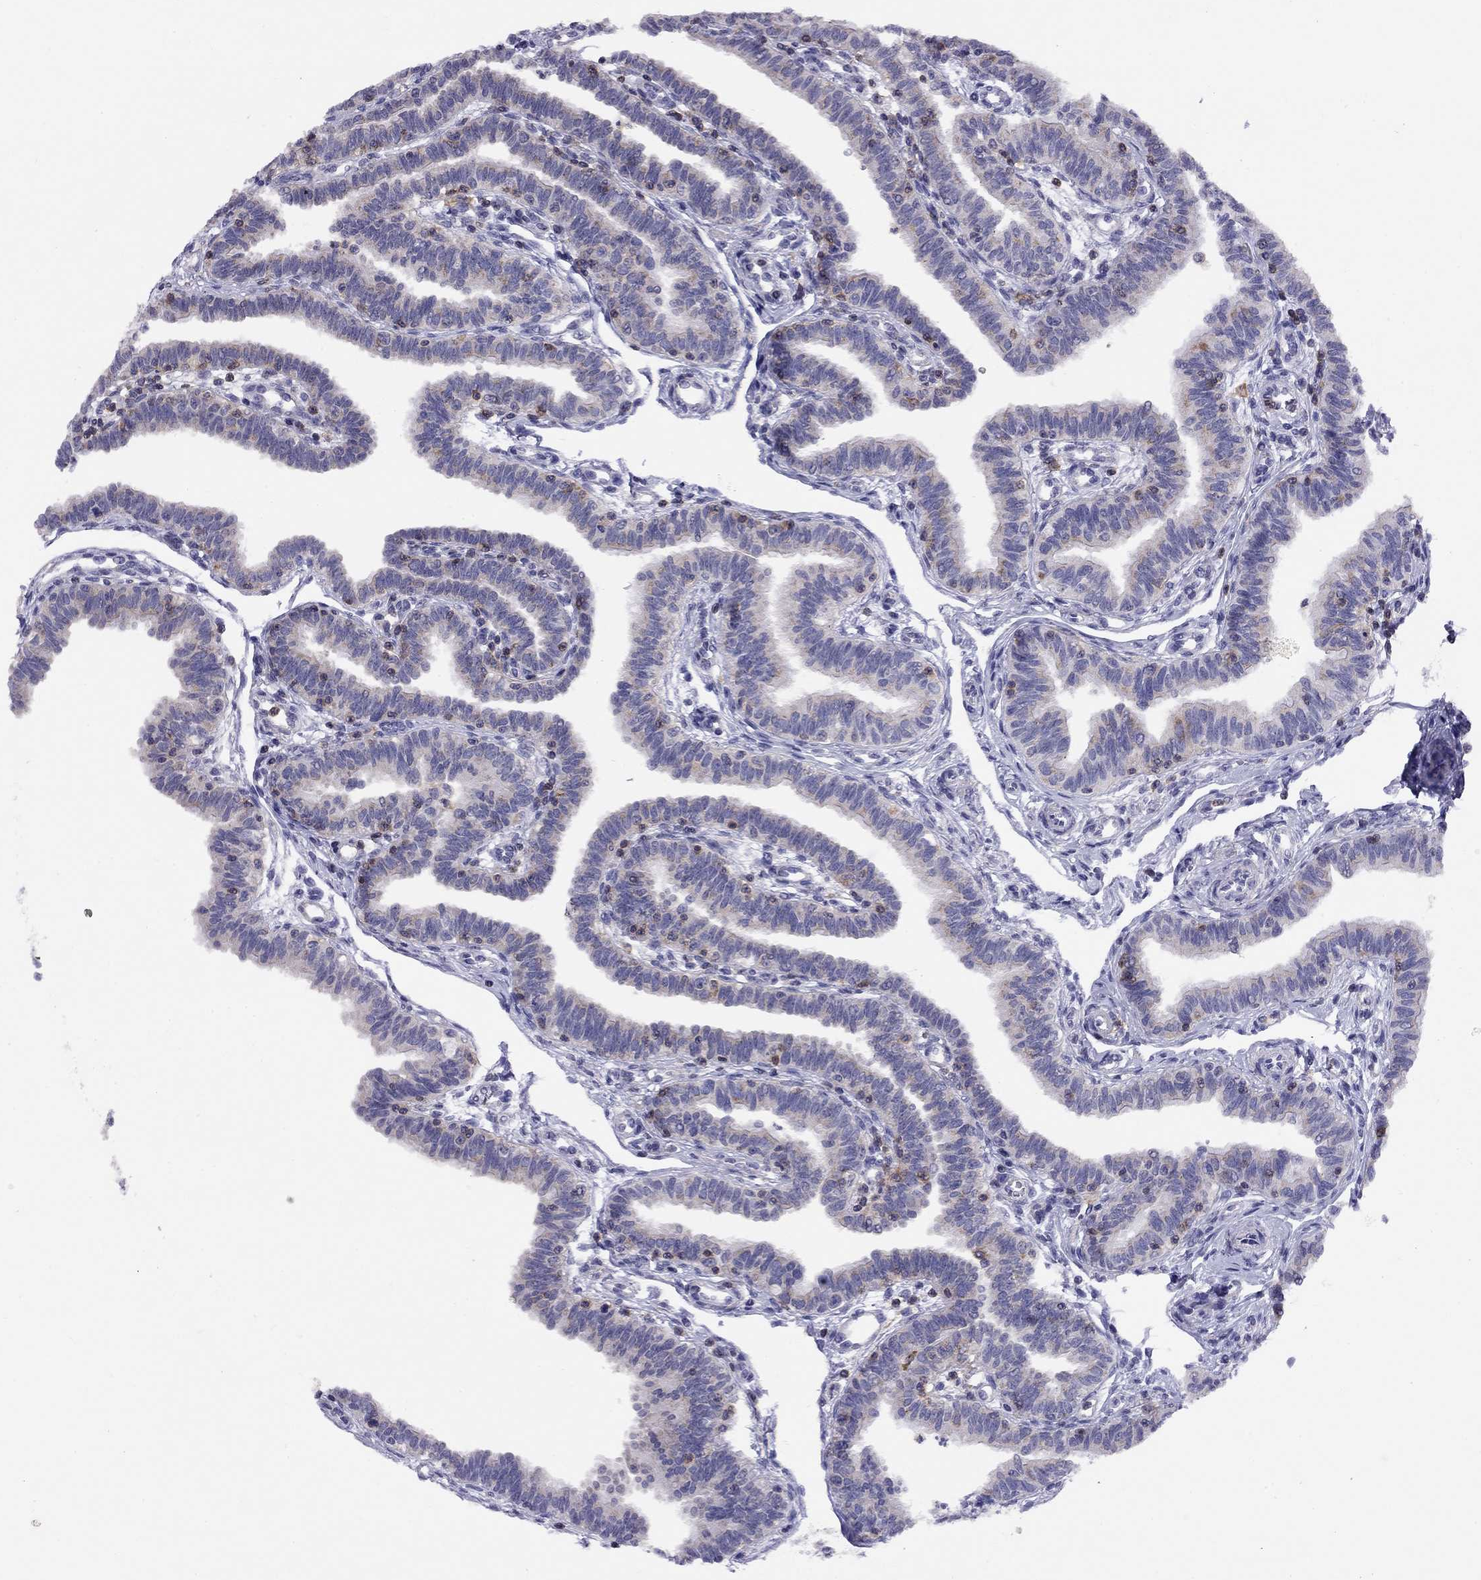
{"staining": {"intensity": "moderate", "quantity": "<25%", "location": "cytoplasmic/membranous"}, "tissue": "fallopian tube", "cell_type": "Glandular cells", "image_type": "normal", "snomed": [{"axis": "morphology", "description": "Normal tissue, NOS"}, {"axis": "topography", "description": "Fallopian tube"}], "caption": "Immunohistochemical staining of normal human fallopian tube displays <25% levels of moderate cytoplasmic/membranous protein expression in about <25% of glandular cells.", "gene": "CITED1", "patient": {"sex": "female", "age": 36}}